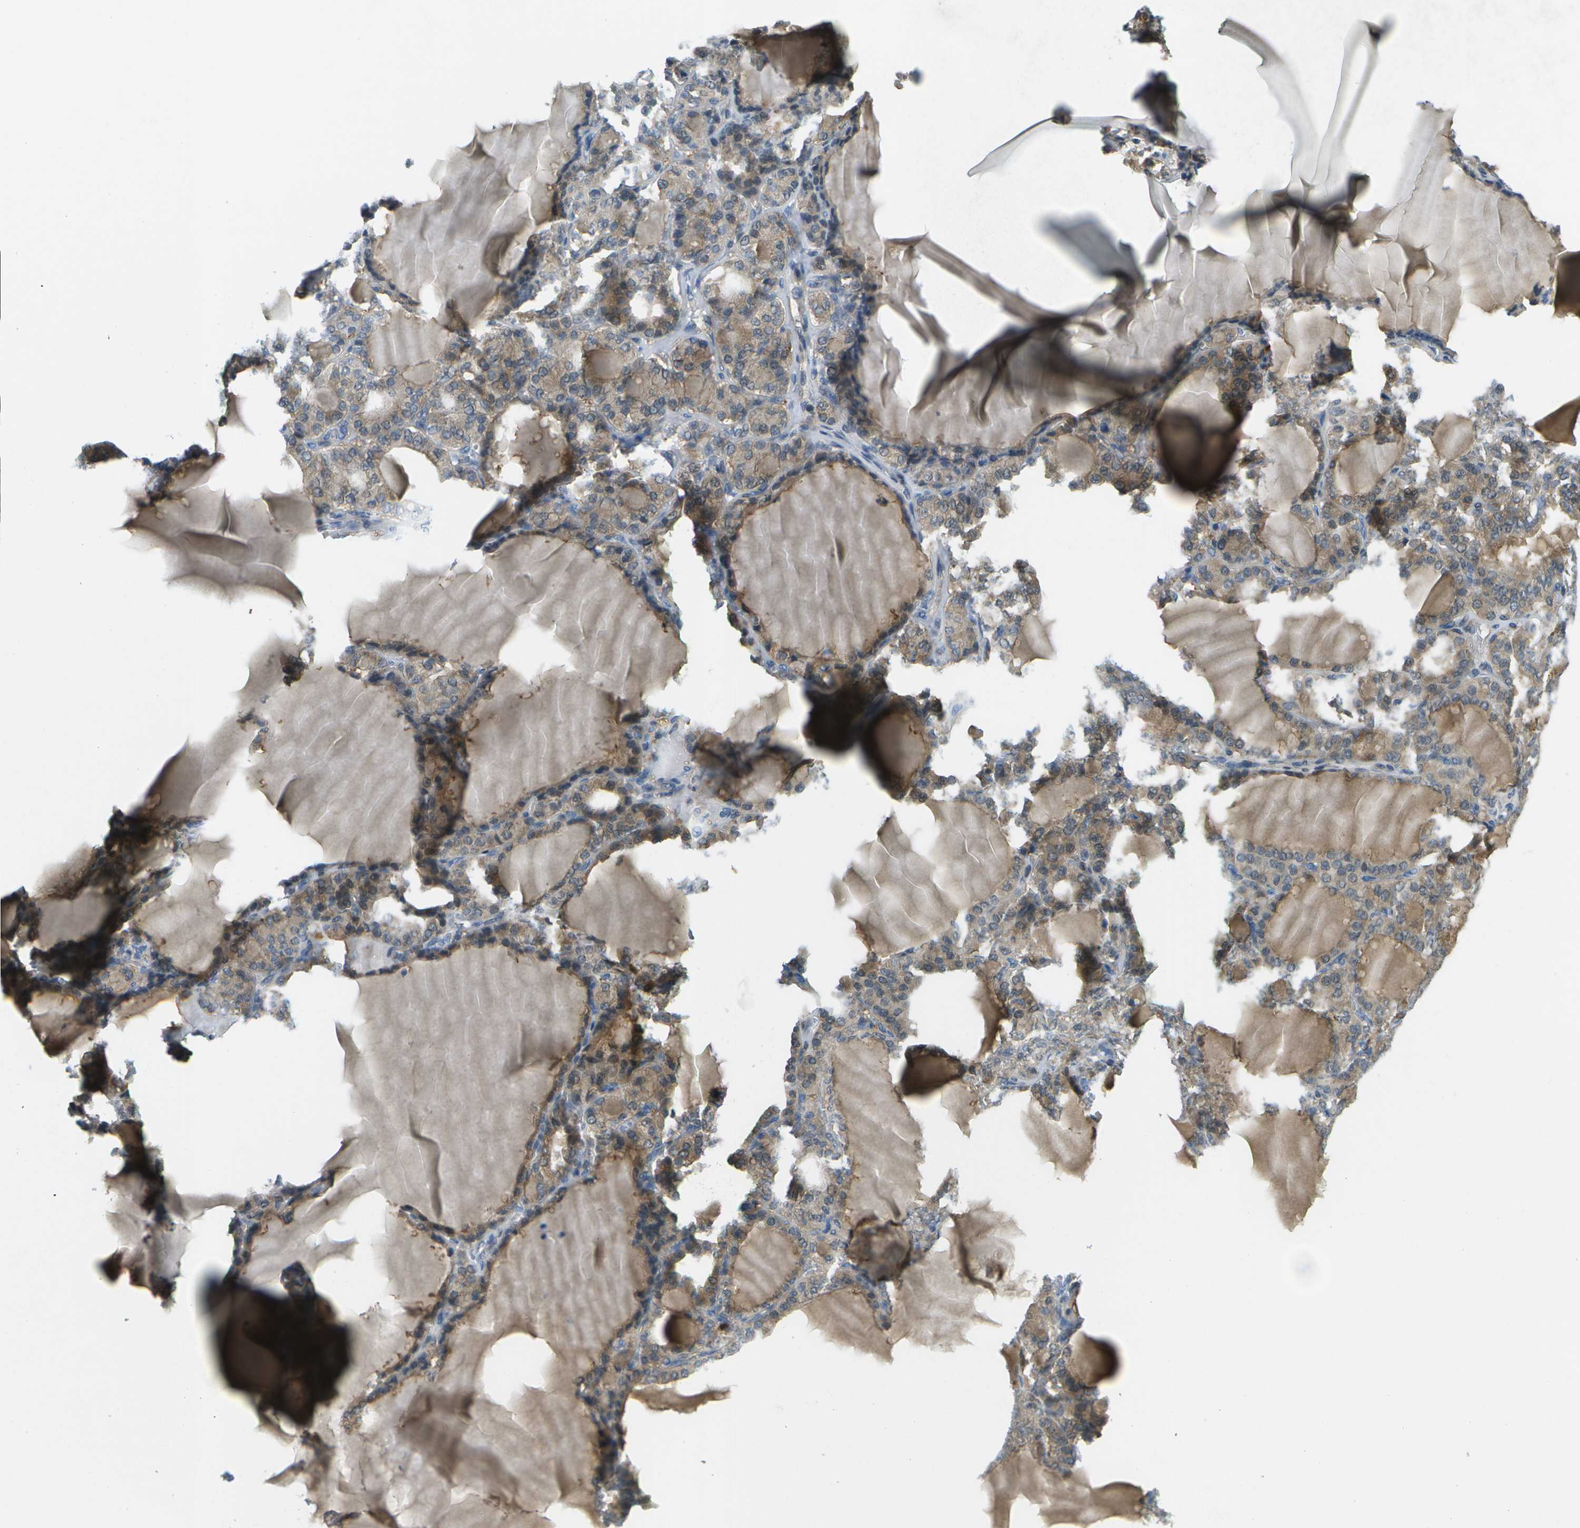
{"staining": {"intensity": "moderate", "quantity": ">75%", "location": "cytoplasmic/membranous,nuclear"}, "tissue": "thyroid gland", "cell_type": "Glandular cells", "image_type": "normal", "snomed": [{"axis": "morphology", "description": "Normal tissue, NOS"}, {"axis": "topography", "description": "Thyroid gland"}], "caption": "The photomicrograph shows a brown stain indicating the presence of a protein in the cytoplasmic/membranous,nuclear of glandular cells in thyroid gland.", "gene": "CDH23", "patient": {"sex": "female", "age": 28}}